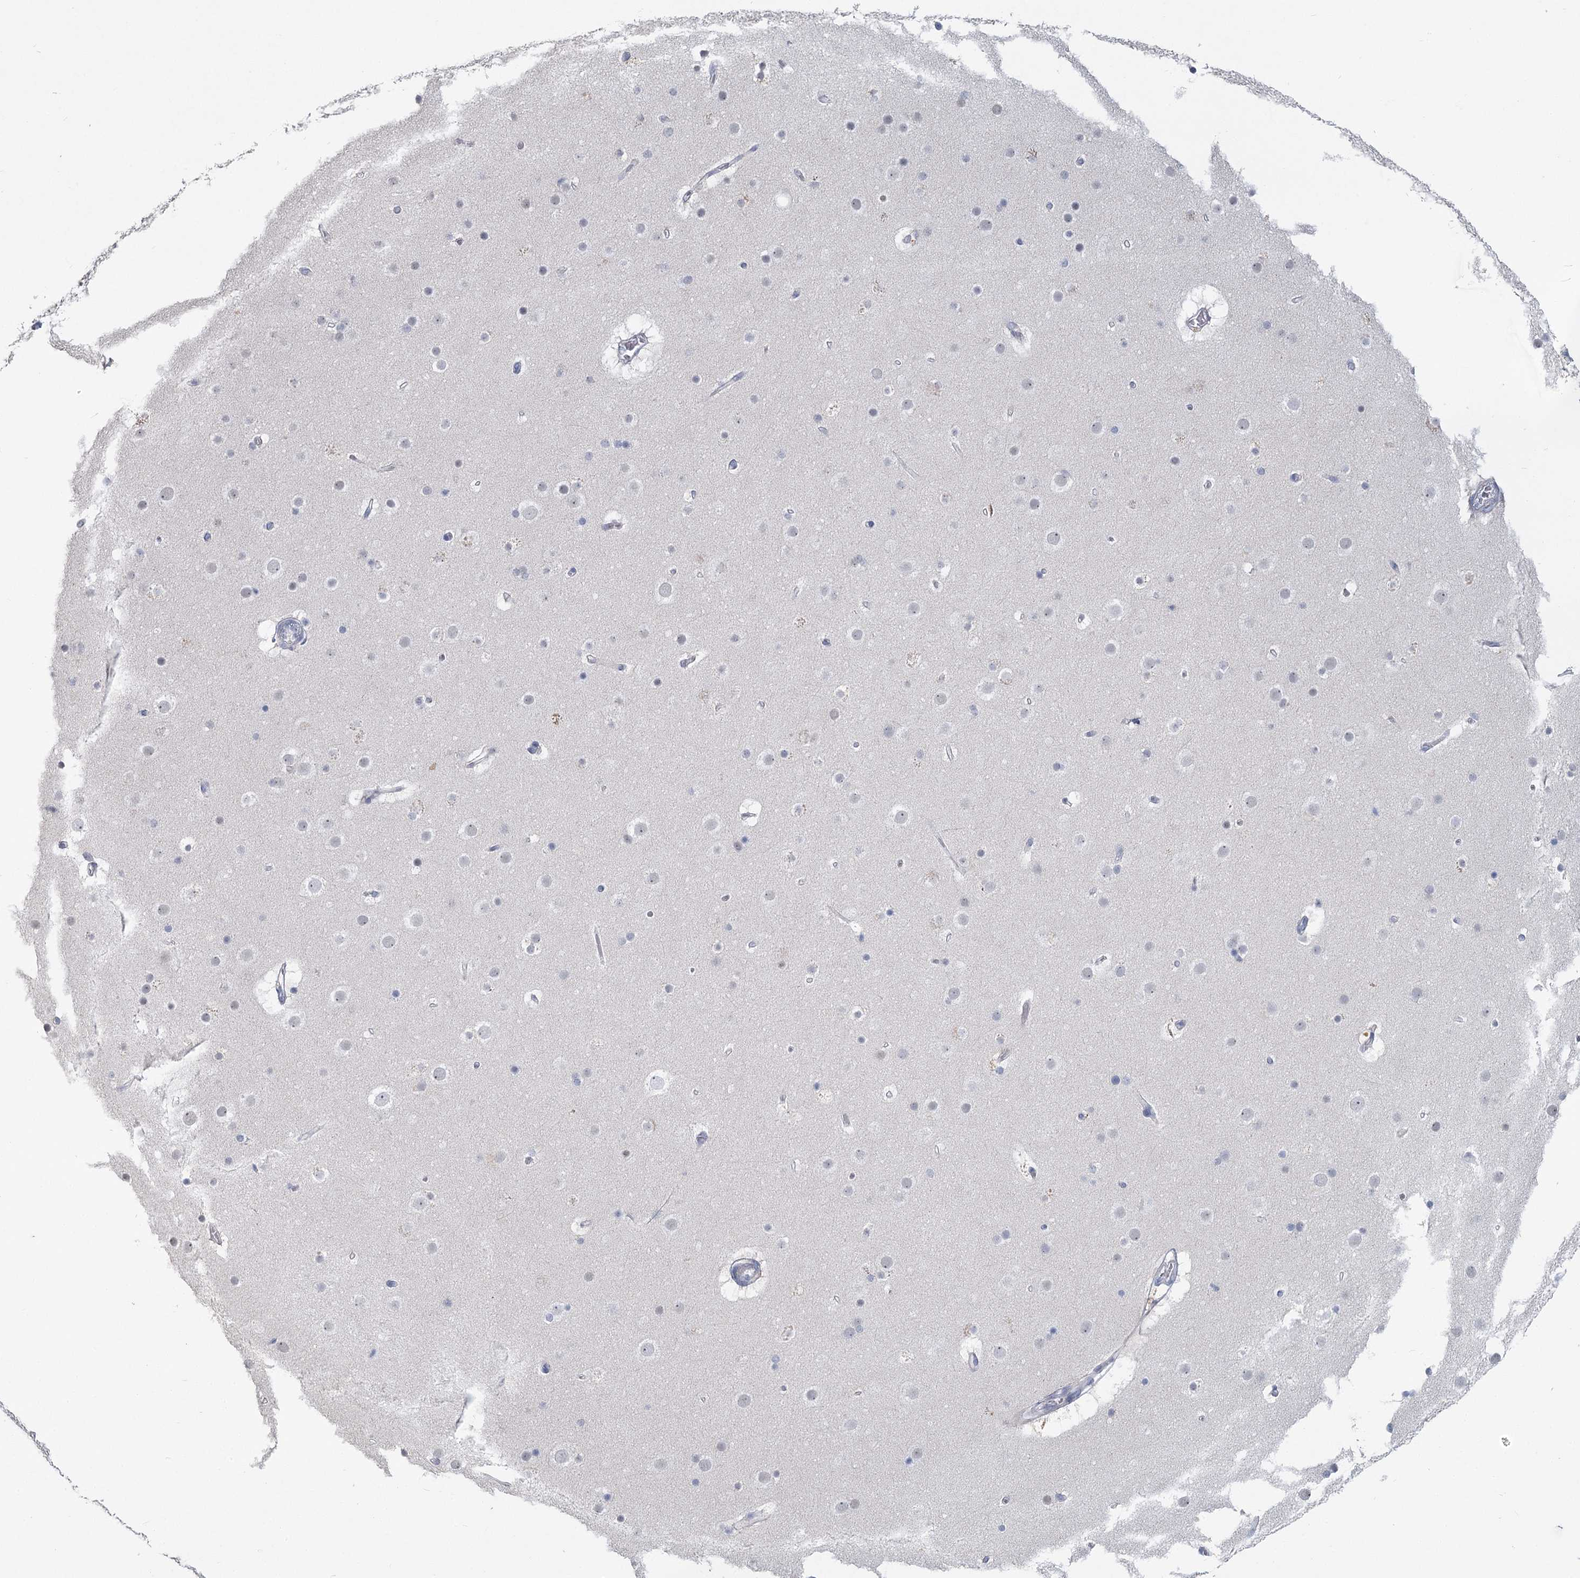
{"staining": {"intensity": "negative", "quantity": "none", "location": "none"}, "tissue": "cerebral cortex", "cell_type": "Endothelial cells", "image_type": "normal", "snomed": [{"axis": "morphology", "description": "Normal tissue, NOS"}, {"axis": "topography", "description": "Cerebral cortex"}], "caption": "Immunohistochemical staining of unremarkable cerebral cortex demonstrates no significant expression in endothelial cells.", "gene": "SLC9A3", "patient": {"sex": "male", "age": 57}}